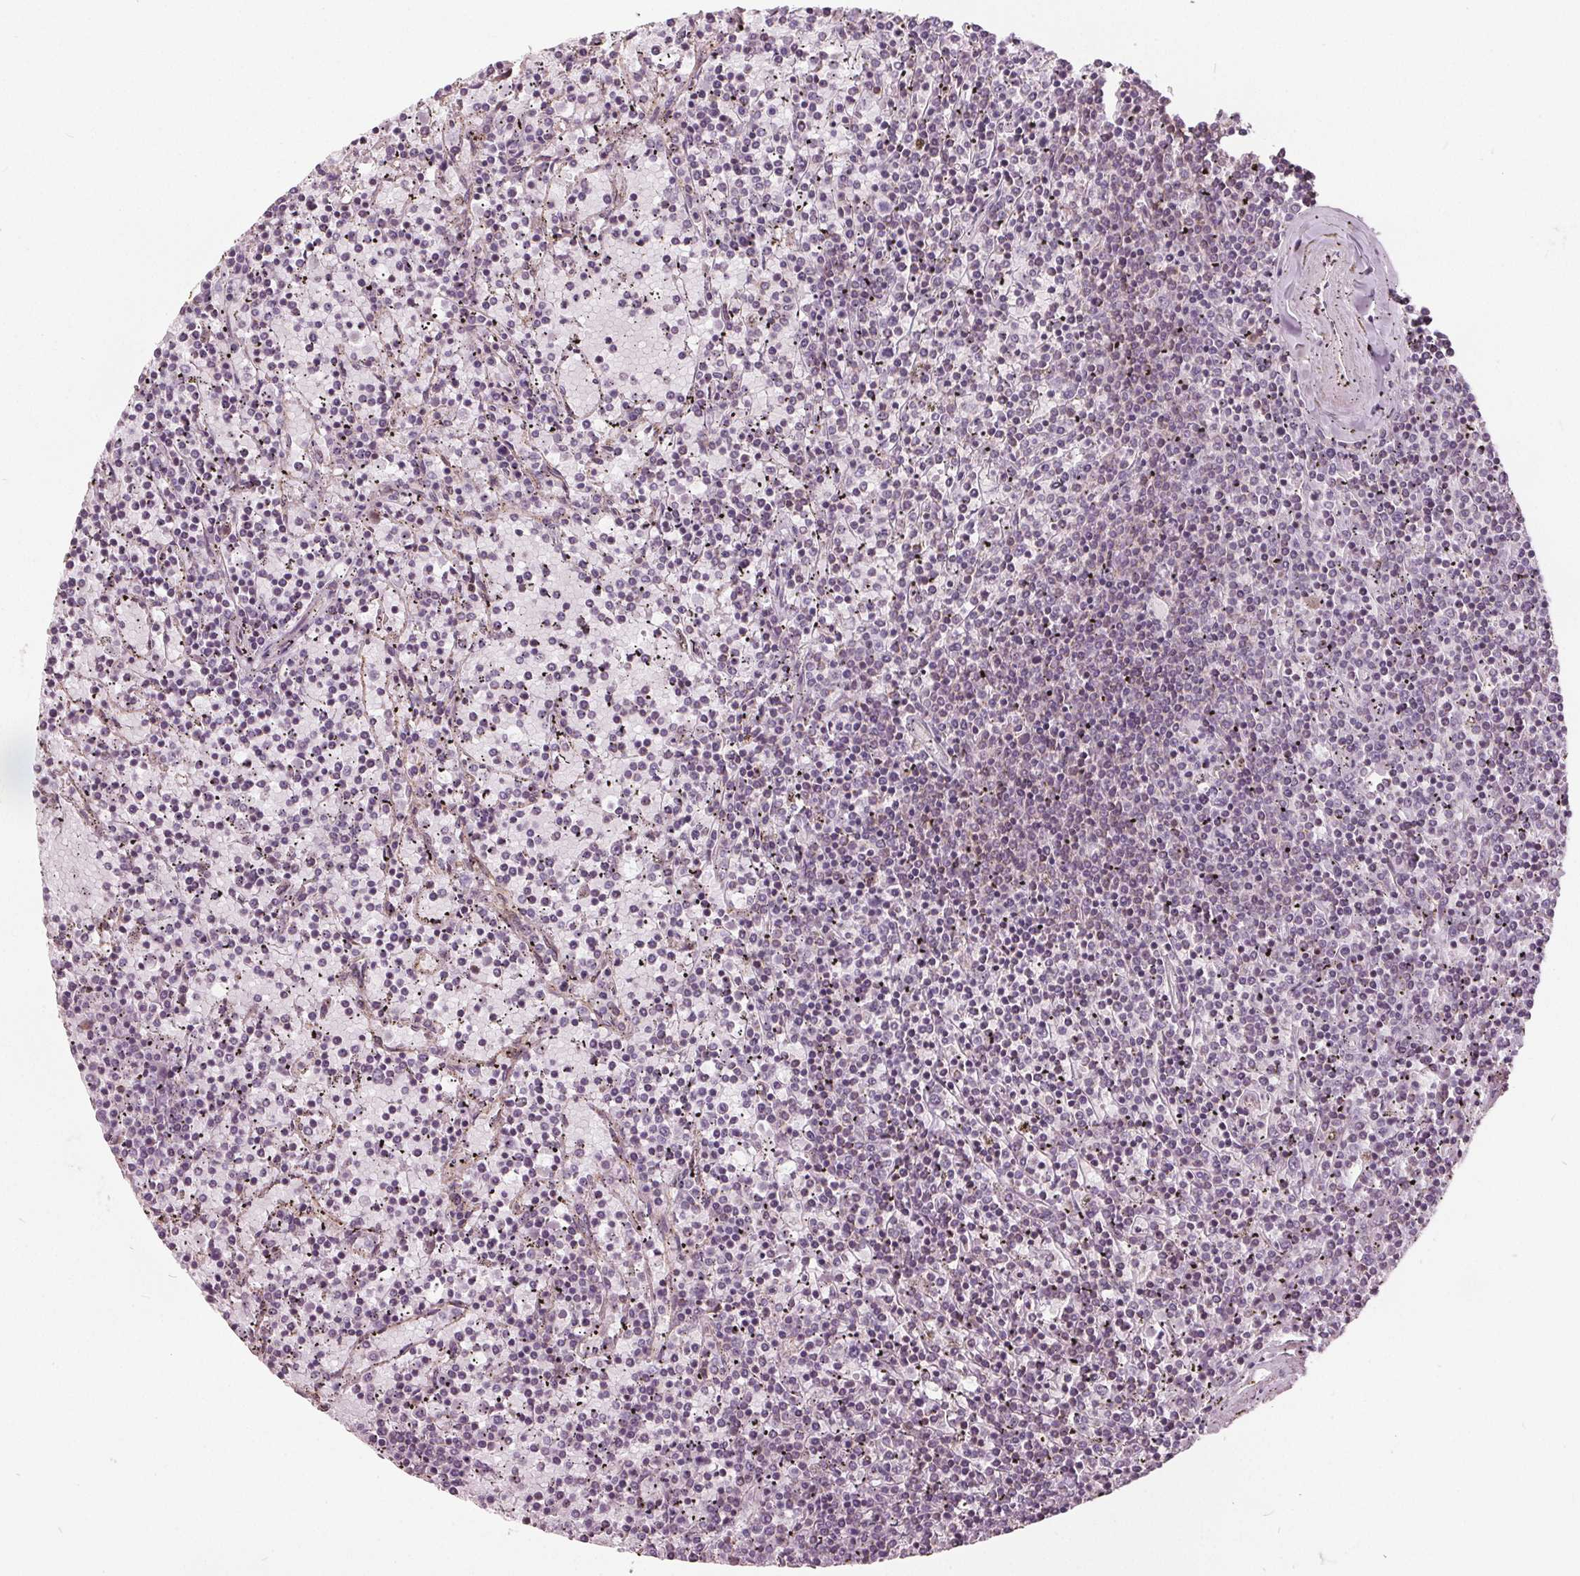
{"staining": {"intensity": "negative", "quantity": "none", "location": "none"}, "tissue": "lymphoma", "cell_type": "Tumor cells", "image_type": "cancer", "snomed": [{"axis": "morphology", "description": "Malignant lymphoma, non-Hodgkin's type, Low grade"}, {"axis": "topography", "description": "Spleen"}], "caption": "Lymphoma was stained to show a protein in brown. There is no significant positivity in tumor cells.", "gene": "ECI2", "patient": {"sex": "female", "age": 77}}